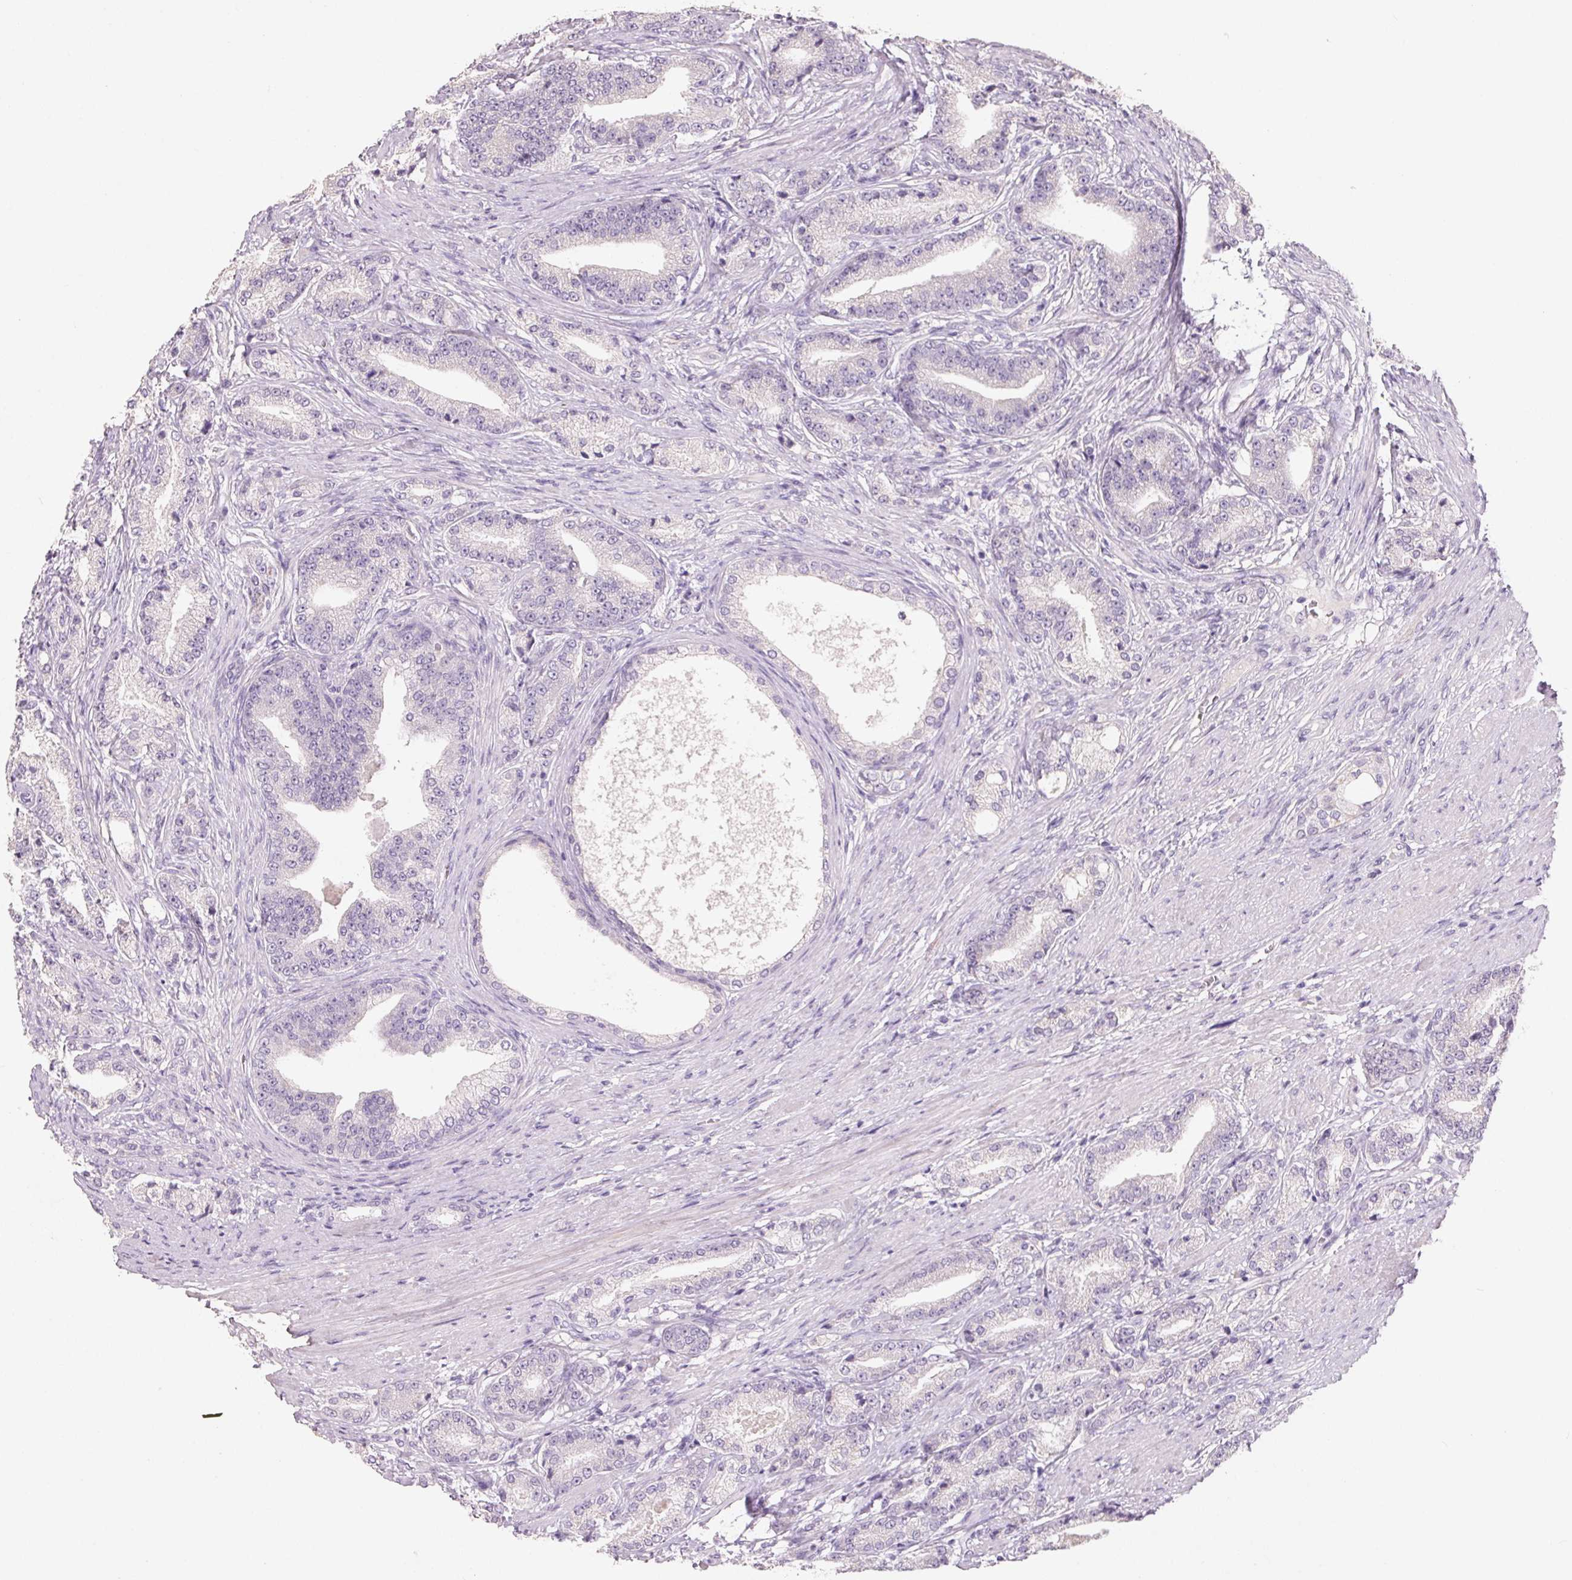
{"staining": {"intensity": "negative", "quantity": "none", "location": "none"}, "tissue": "prostate cancer", "cell_type": "Tumor cells", "image_type": "cancer", "snomed": [{"axis": "morphology", "description": "Adenocarcinoma, High grade"}, {"axis": "topography", "description": "Prostate and seminal vesicle, NOS"}], "caption": "Immunohistochemistry histopathology image of prostate high-grade adenocarcinoma stained for a protein (brown), which shows no expression in tumor cells. (DAB (3,3'-diaminobenzidine) IHC visualized using brightfield microscopy, high magnification).", "gene": "HSD17B1", "patient": {"sex": "male", "age": 61}}